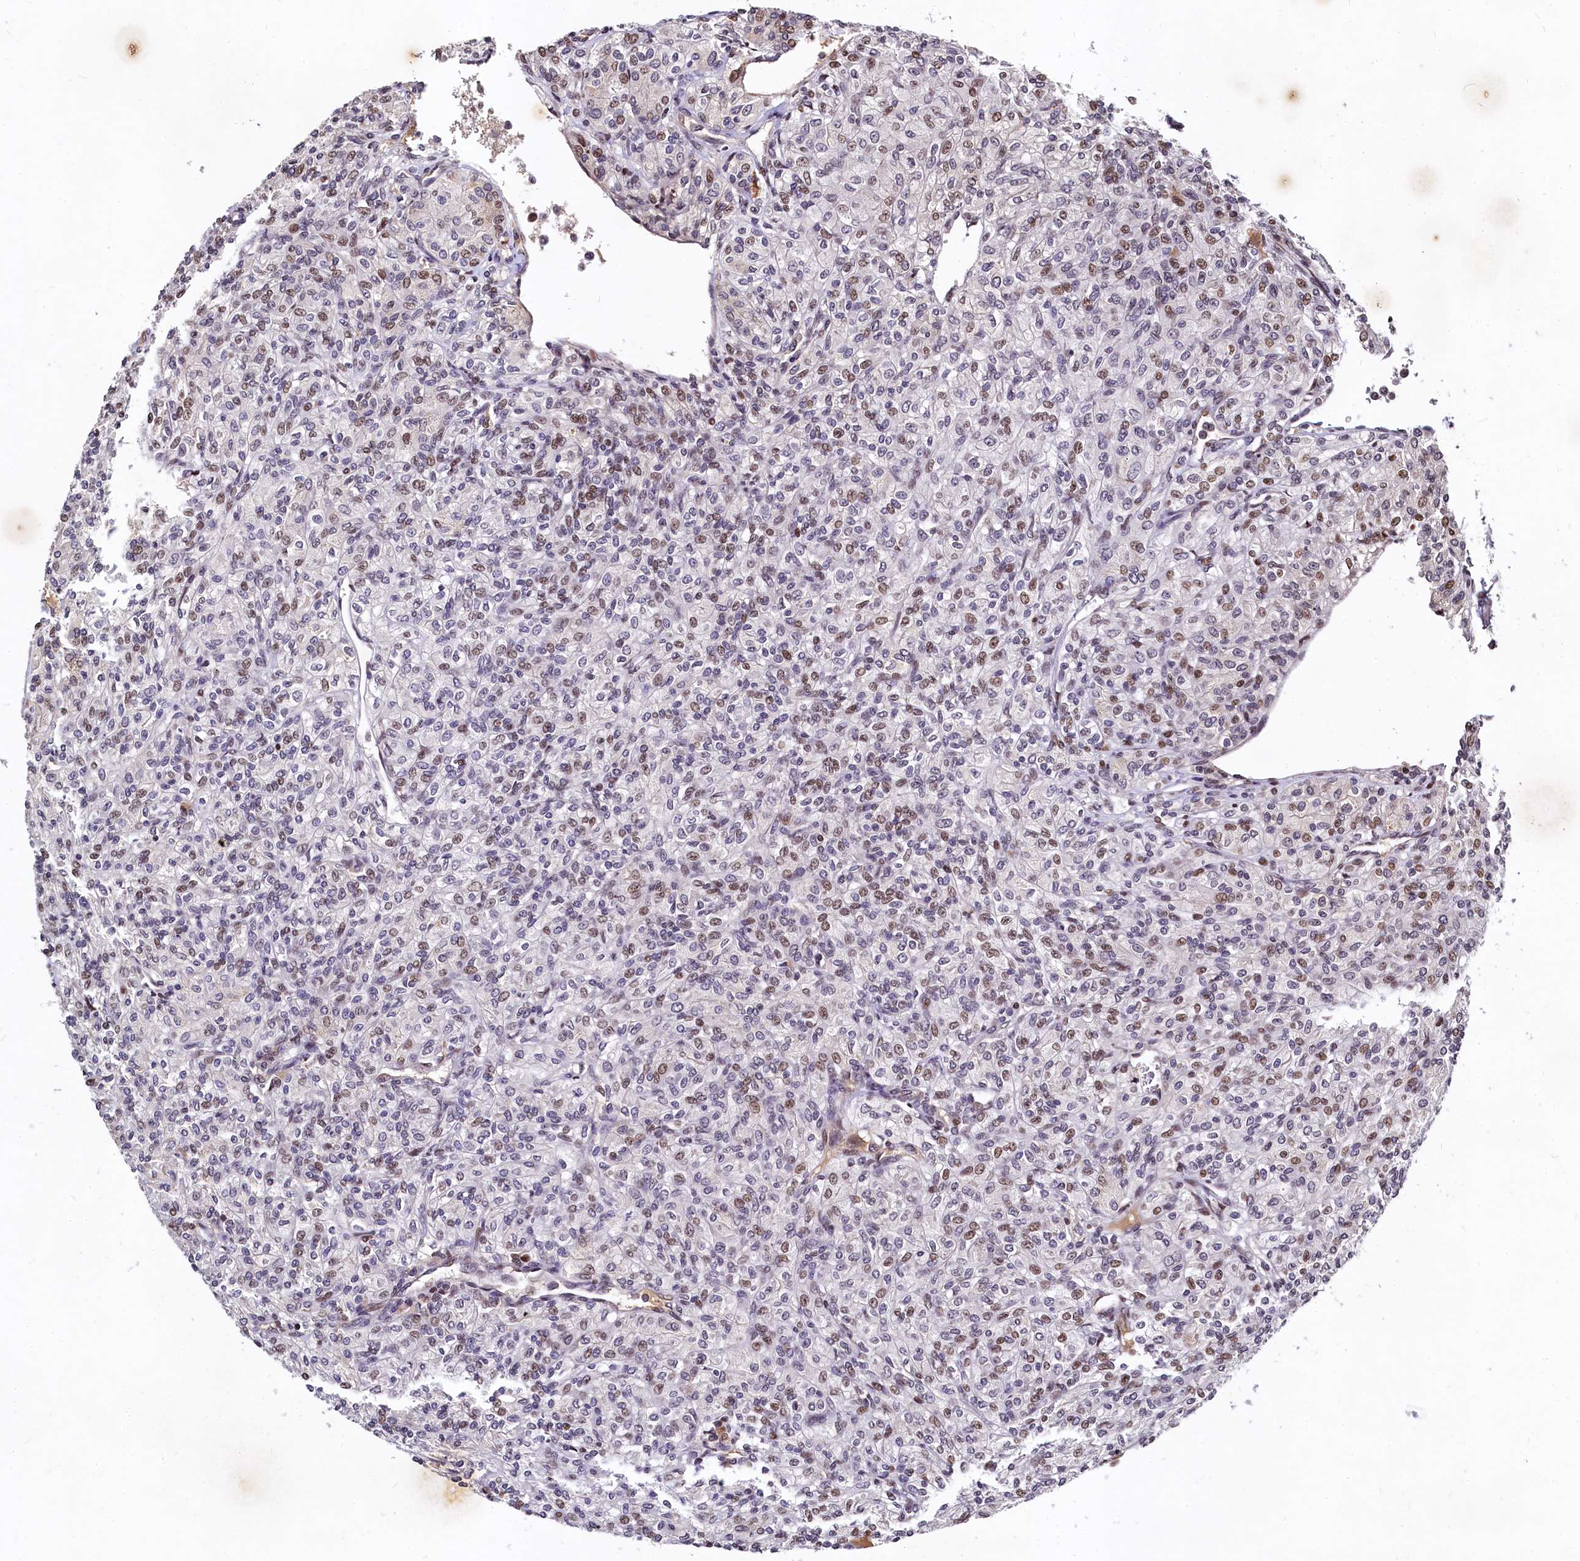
{"staining": {"intensity": "moderate", "quantity": "<25%", "location": "nuclear"}, "tissue": "renal cancer", "cell_type": "Tumor cells", "image_type": "cancer", "snomed": [{"axis": "morphology", "description": "Adenocarcinoma, NOS"}, {"axis": "topography", "description": "Kidney"}], "caption": "Moderate nuclear positivity for a protein is identified in about <25% of tumor cells of renal cancer using immunohistochemistry (IHC).", "gene": "FAM217B", "patient": {"sex": "male", "age": 77}}